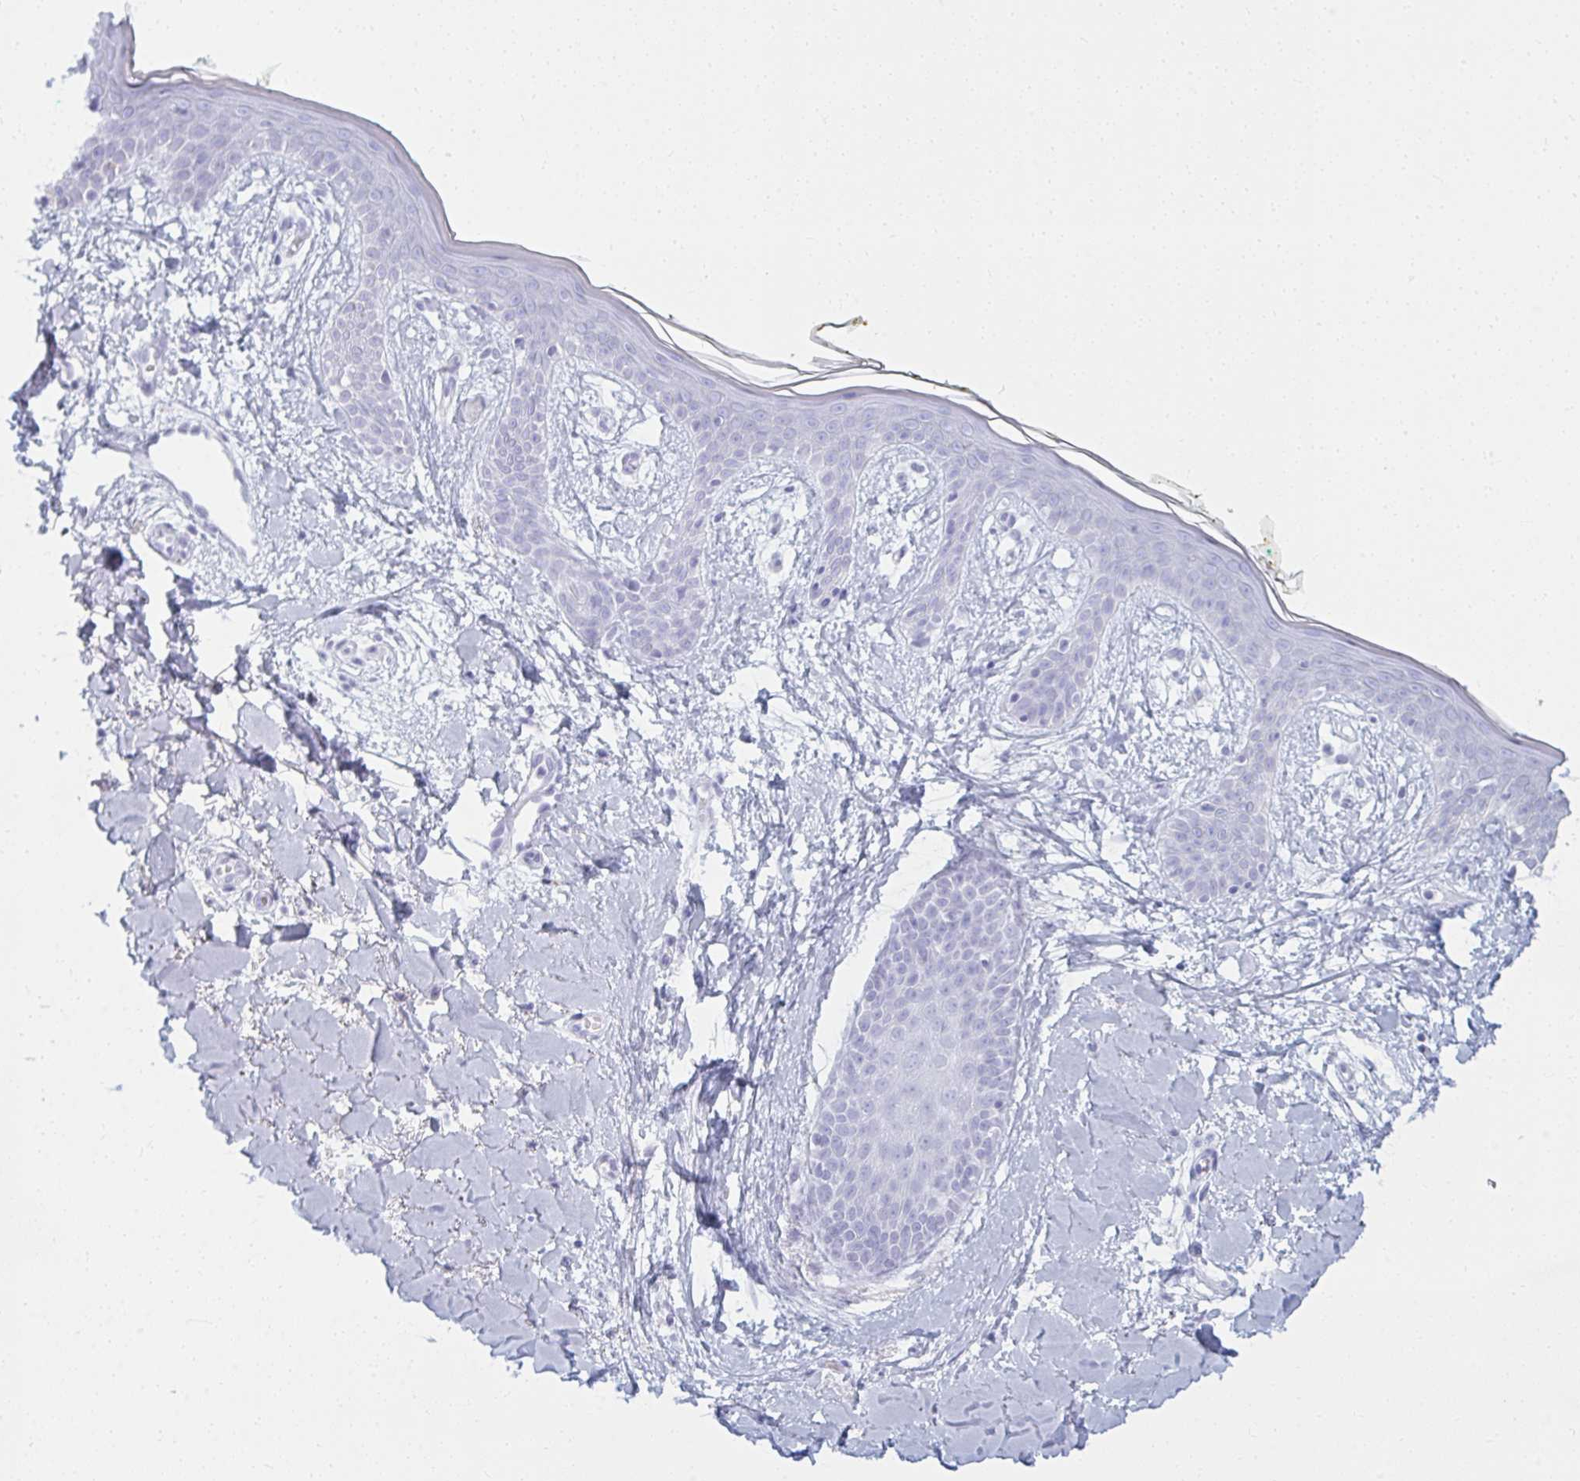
{"staining": {"intensity": "weak", "quantity": "25%-75%", "location": "cytoplasmic/membranous,nuclear"}, "tissue": "skin", "cell_type": "Fibroblasts", "image_type": "normal", "snomed": [{"axis": "morphology", "description": "Normal tissue, NOS"}, {"axis": "topography", "description": "Skin"}], "caption": "This is an image of immunohistochemistry staining of unremarkable skin, which shows weak expression in the cytoplasmic/membranous,nuclear of fibroblasts.", "gene": "ZNF285", "patient": {"sex": "female", "age": 34}}